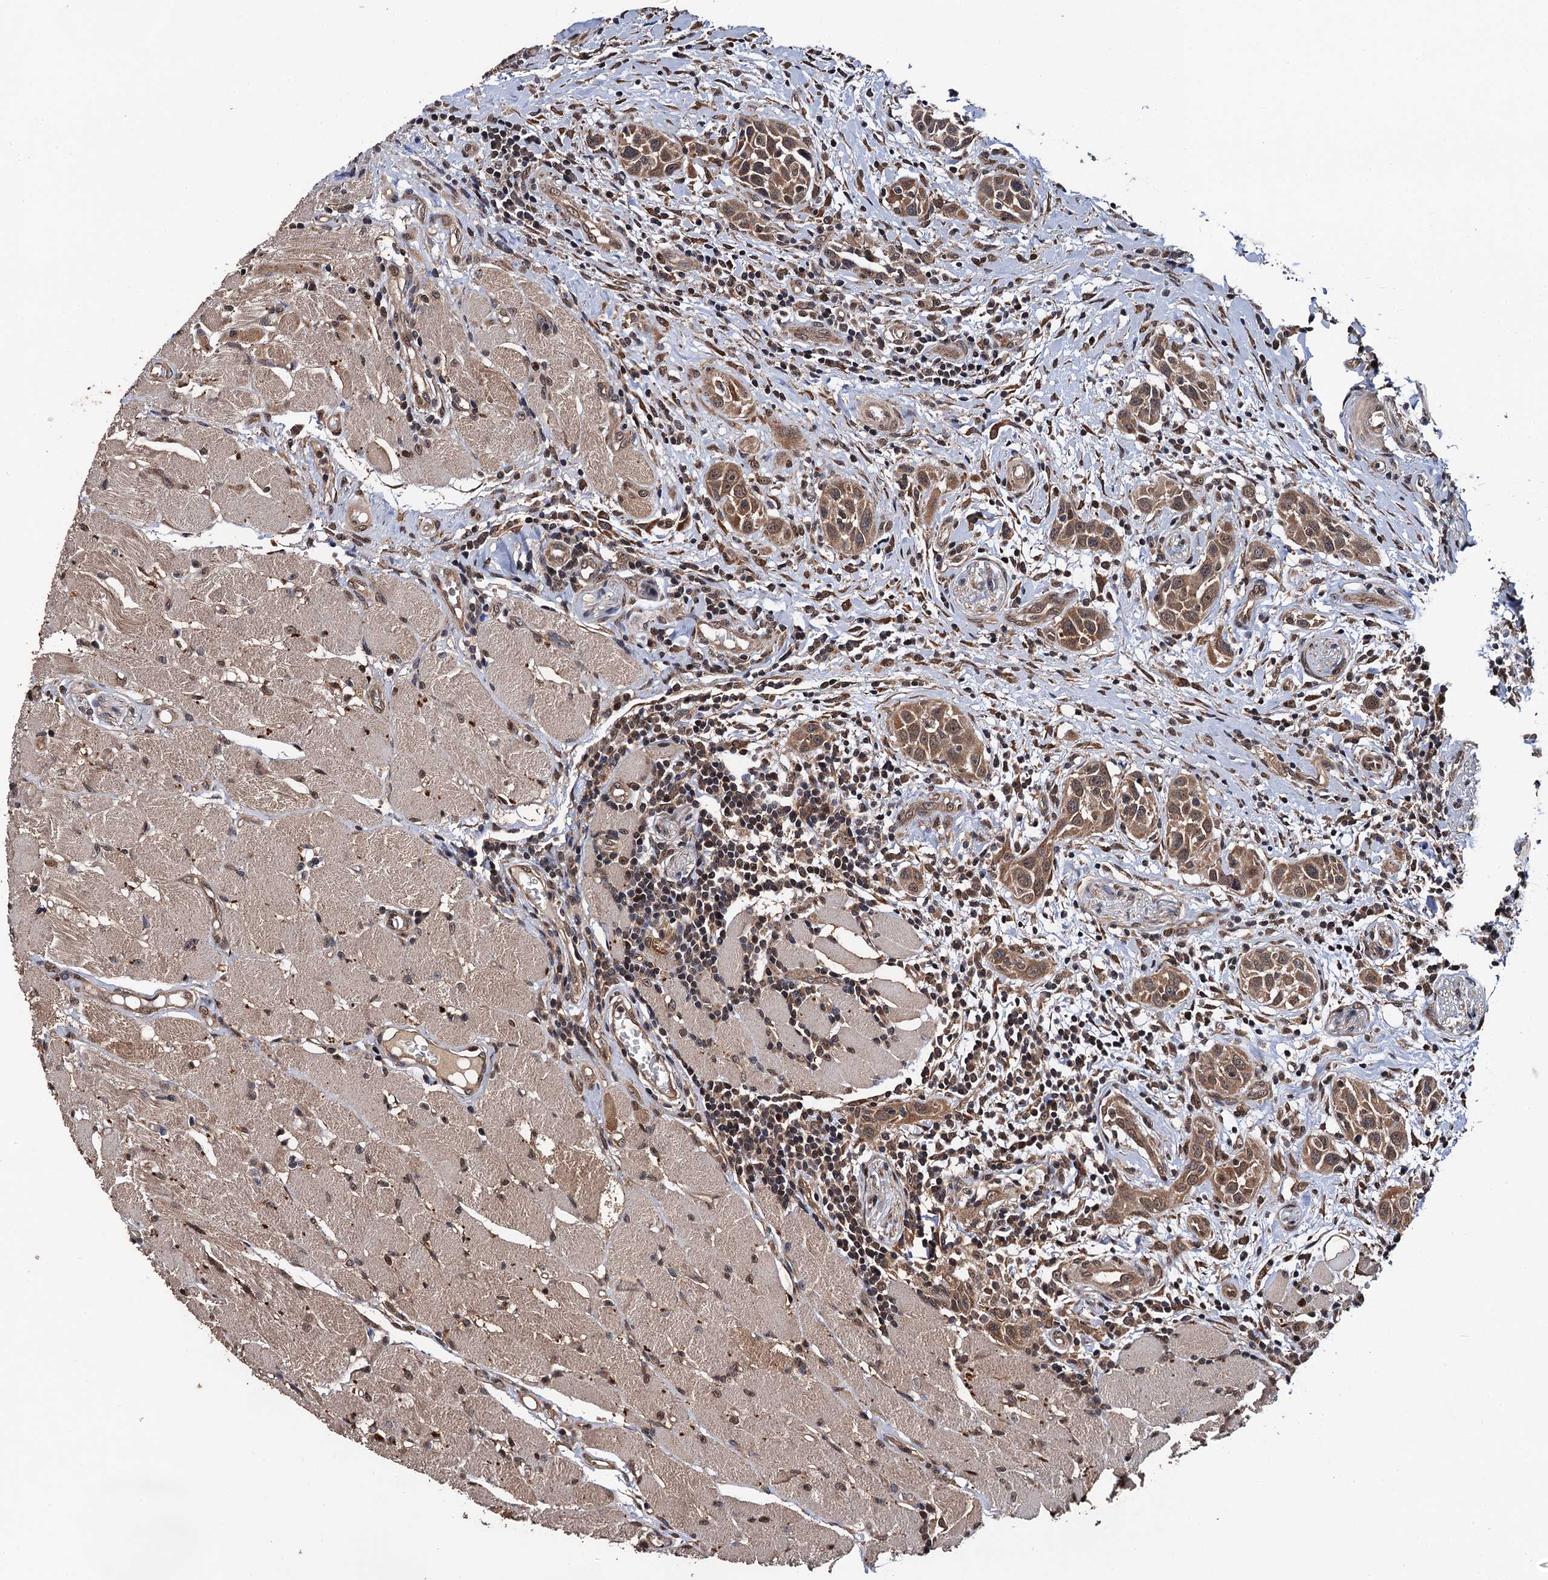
{"staining": {"intensity": "moderate", "quantity": ">75%", "location": "cytoplasmic/membranous"}, "tissue": "head and neck cancer", "cell_type": "Tumor cells", "image_type": "cancer", "snomed": [{"axis": "morphology", "description": "Squamous cell carcinoma, NOS"}, {"axis": "topography", "description": "Oral tissue"}, {"axis": "topography", "description": "Head-Neck"}], "caption": "An image of human head and neck cancer stained for a protein exhibits moderate cytoplasmic/membranous brown staining in tumor cells. (DAB (3,3'-diaminobenzidine) IHC with brightfield microscopy, high magnification).", "gene": "MIER2", "patient": {"sex": "female", "age": 50}}